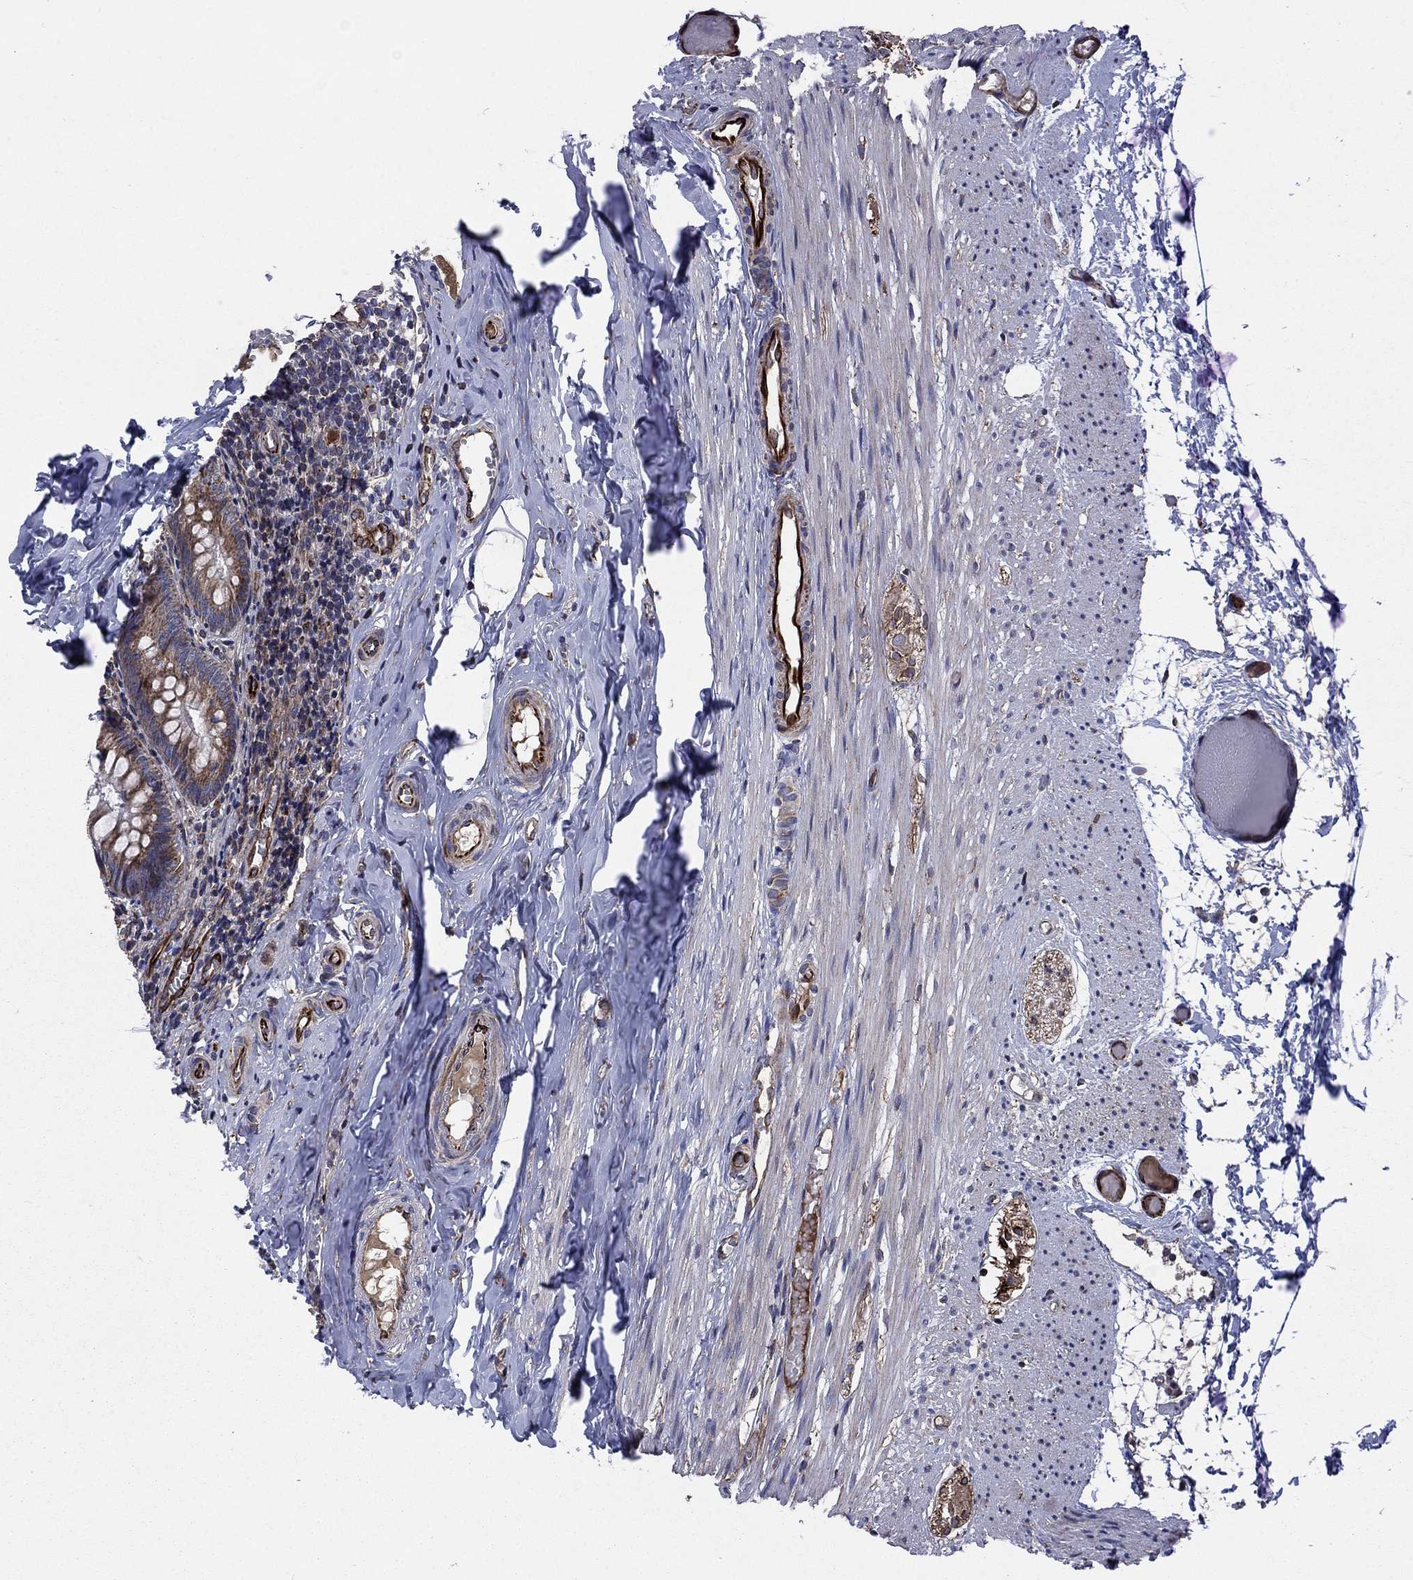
{"staining": {"intensity": "moderate", "quantity": ">75%", "location": "cytoplasmic/membranous"}, "tissue": "appendix", "cell_type": "Glandular cells", "image_type": "normal", "snomed": [{"axis": "morphology", "description": "Normal tissue, NOS"}, {"axis": "topography", "description": "Appendix"}], "caption": "Immunohistochemical staining of benign appendix shows >75% levels of moderate cytoplasmic/membranous protein positivity in approximately >75% of glandular cells. (brown staining indicates protein expression, while blue staining denotes nuclei).", "gene": "NDUFC1", "patient": {"sex": "female", "age": 23}}